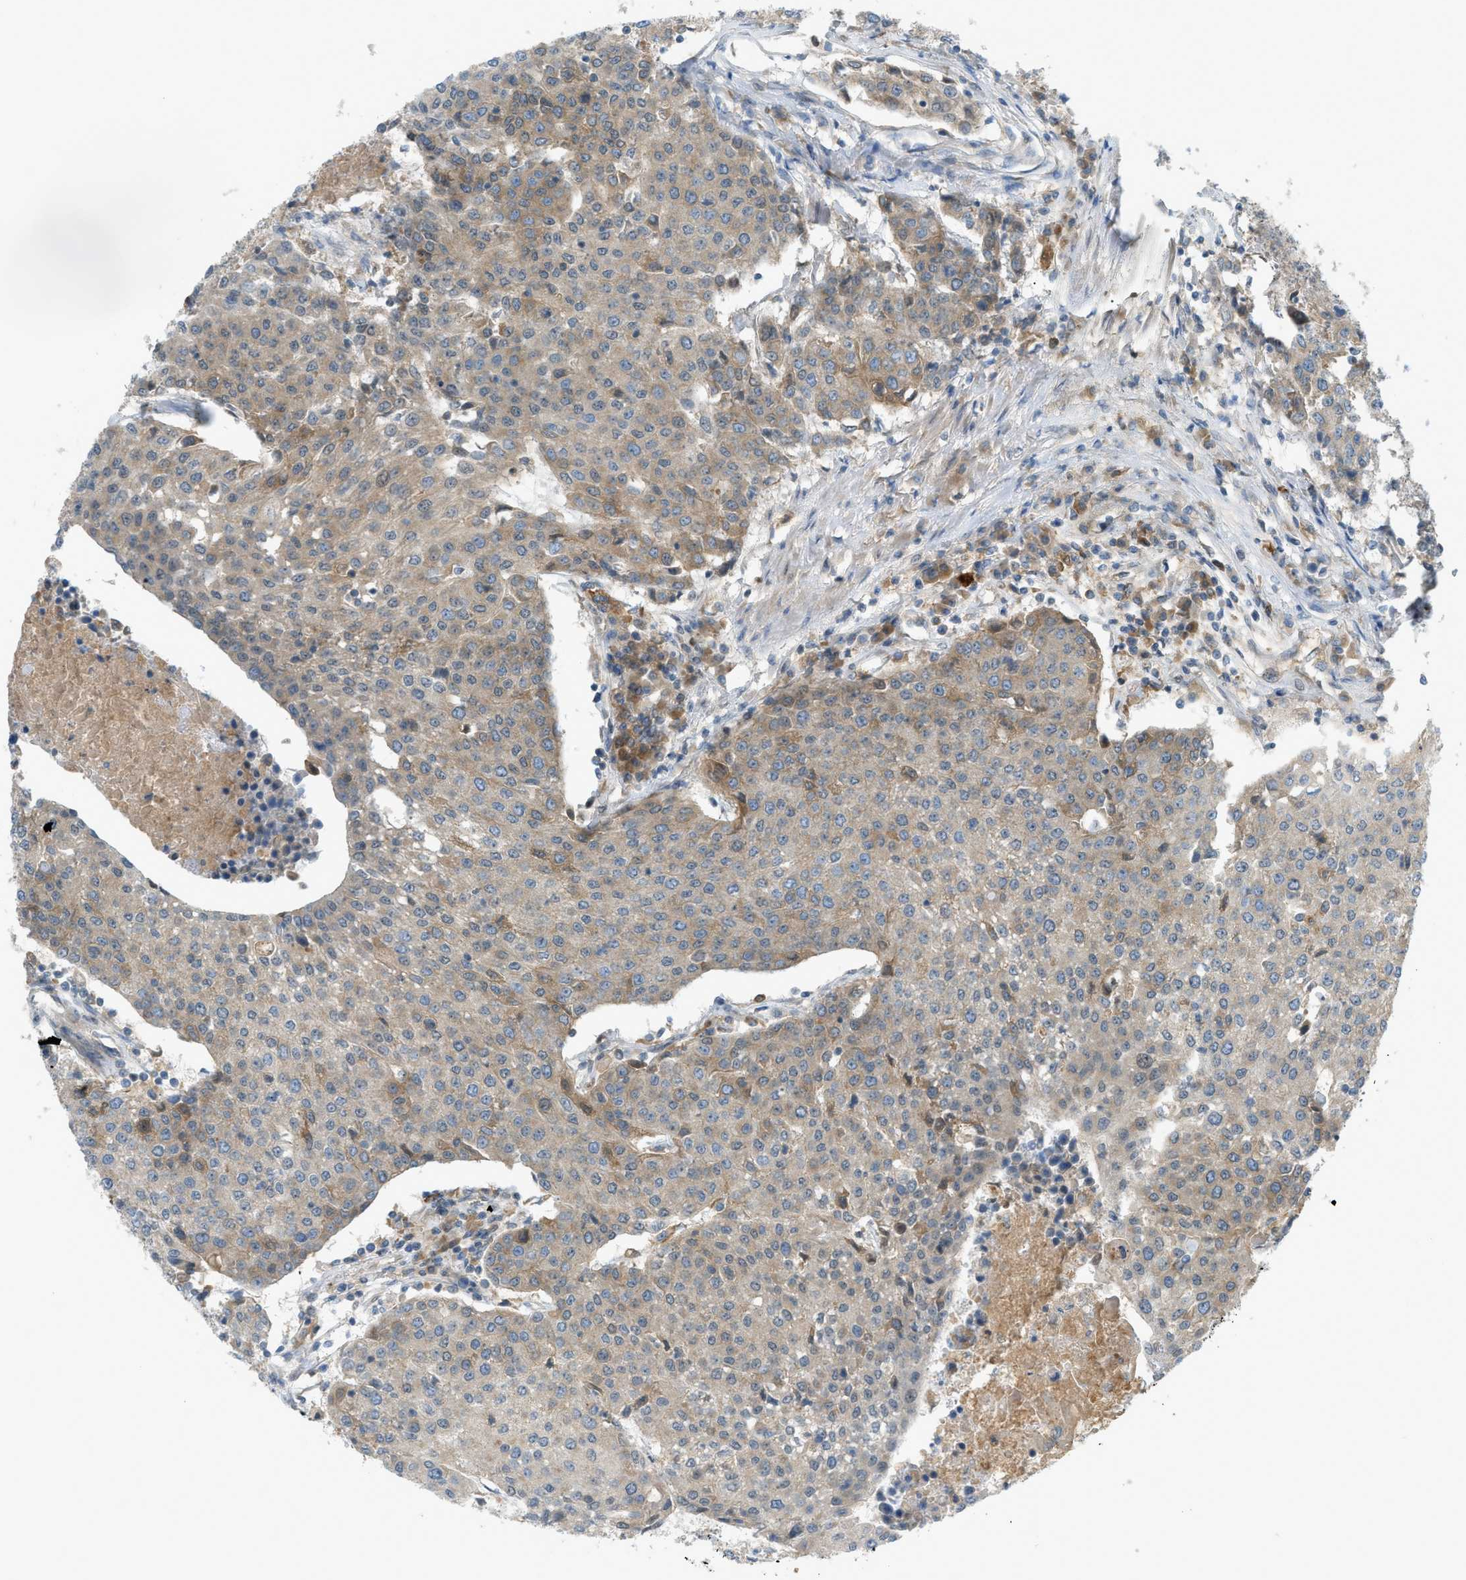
{"staining": {"intensity": "weak", "quantity": ">75%", "location": "cytoplasmic/membranous"}, "tissue": "urothelial cancer", "cell_type": "Tumor cells", "image_type": "cancer", "snomed": [{"axis": "morphology", "description": "Urothelial carcinoma, High grade"}, {"axis": "topography", "description": "Urinary bladder"}], "caption": "There is low levels of weak cytoplasmic/membranous expression in tumor cells of urothelial carcinoma (high-grade), as demonstrated by immunohistochemical staining (brown color).", "gene": "DYRK1A", "patient": {"sex": "female", "age": 85}}